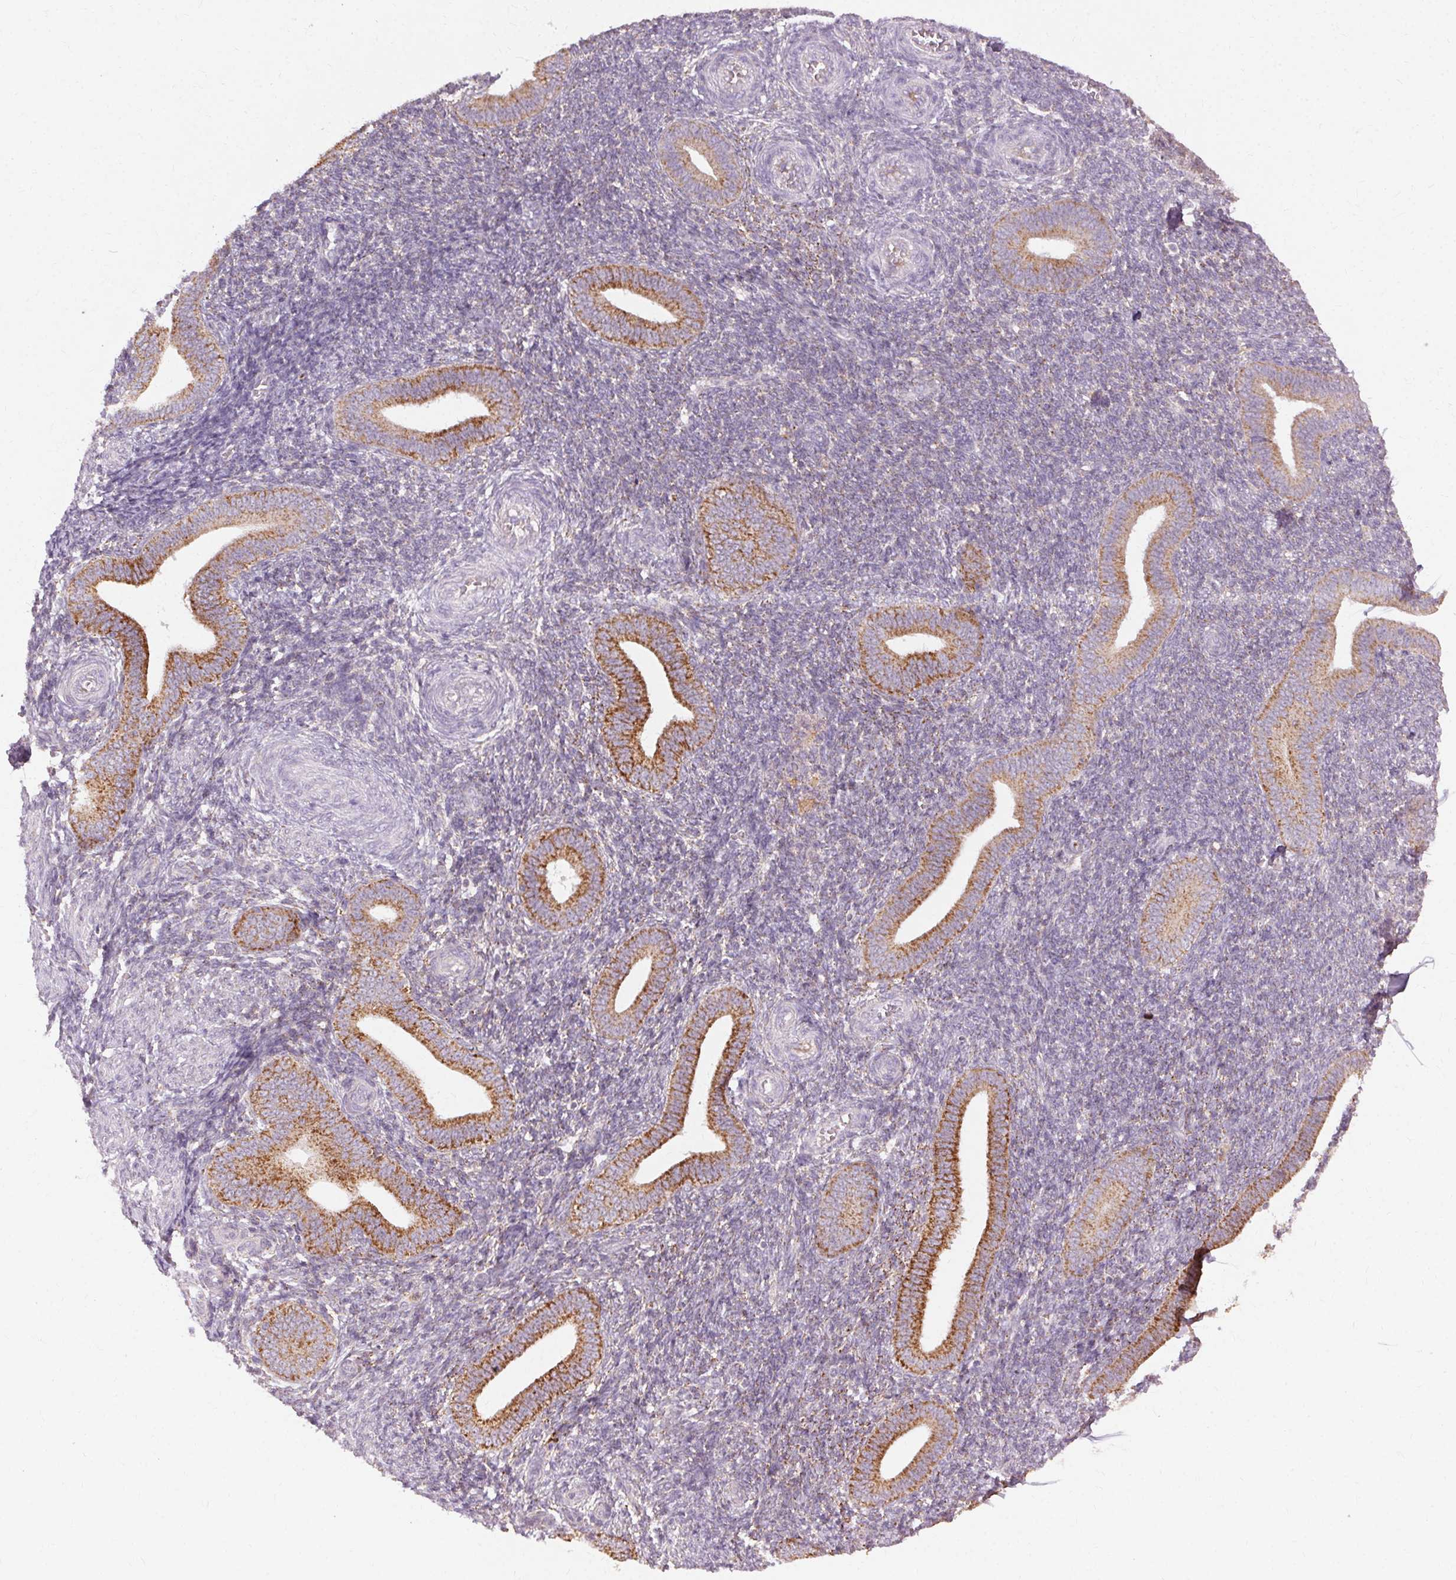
{"staining": {"intensity": "negative", "quantity": "none", "location": "none"}, "tissue": "endometrium", "cell_type": "Cells in endometrial stroma", "image_type": "normal", "snomed": [{"axis": "morphology", "description": "Normal tissue, NOS"}, {"axis": "topography", "description": "Endometrium"}], "caption": "An image of human endometrium is negative for staining in cells in endometrial stroma. Nuclei are stained in blue.", "gene": "REP15", "patient": {"sex": "female", "age": 25}}